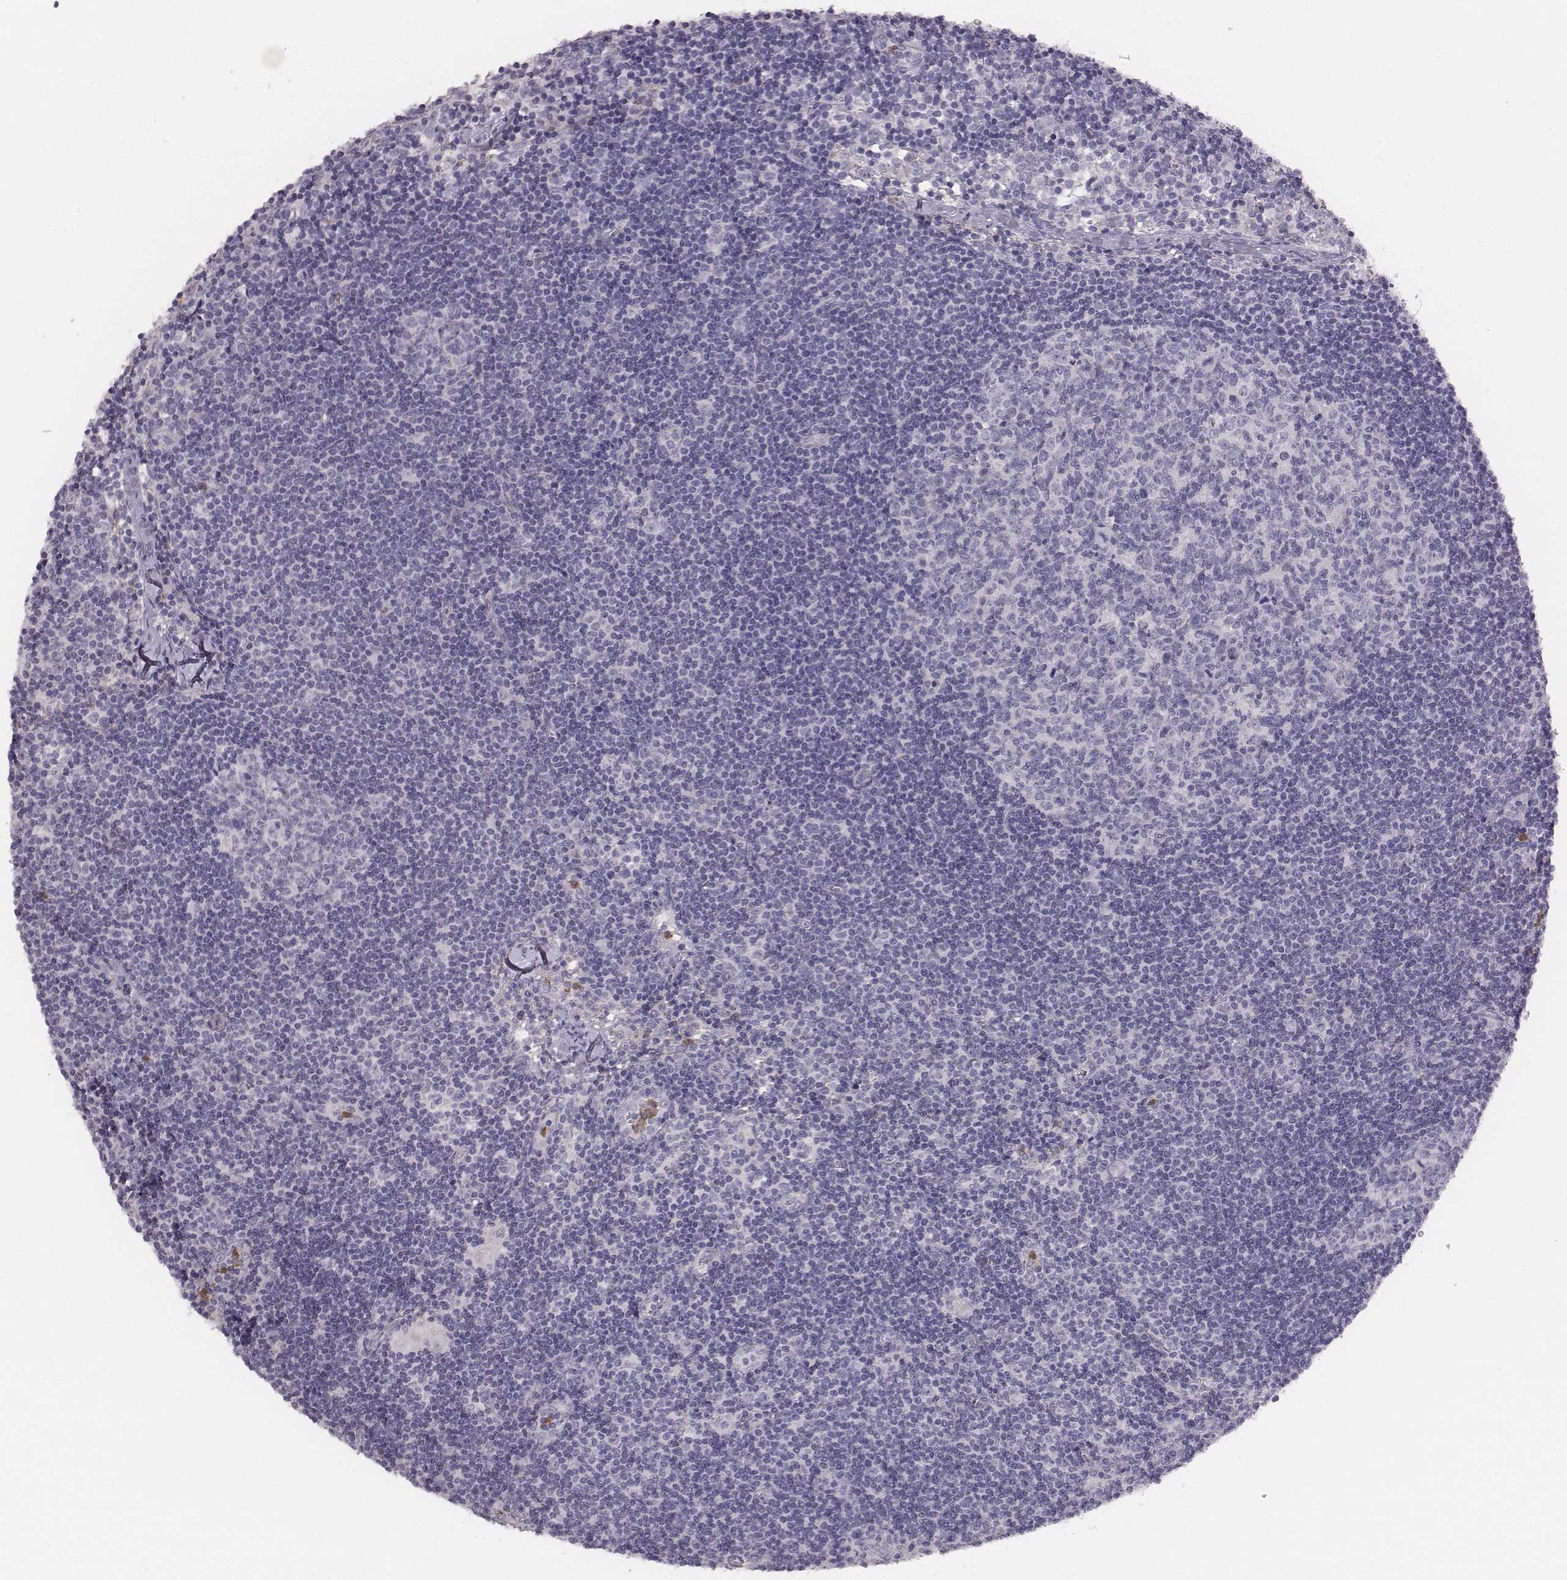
{"staining": {"intensity": "negative", "quantity": "none", "location": "none"}, "tissue": "lymph node", "cell_type": "Germinal center cells", "image_type": "normal", "snomed": [{"axis": "morphology", "description": "Normal tissue, NOS"}, {"axis": "topography", "description": "Lymph node"}], "caption": "Immunohistochemical staining of normal human lymph node exhibits no significant staining in germinal center cells. Brightfield microscopy of immunohistochemistry stained with DAB (brown) and hematoxylin (blue), captured at high magnification.", "gene": "KCNJ12", "patient": {"sex": "female", "age": 52}}